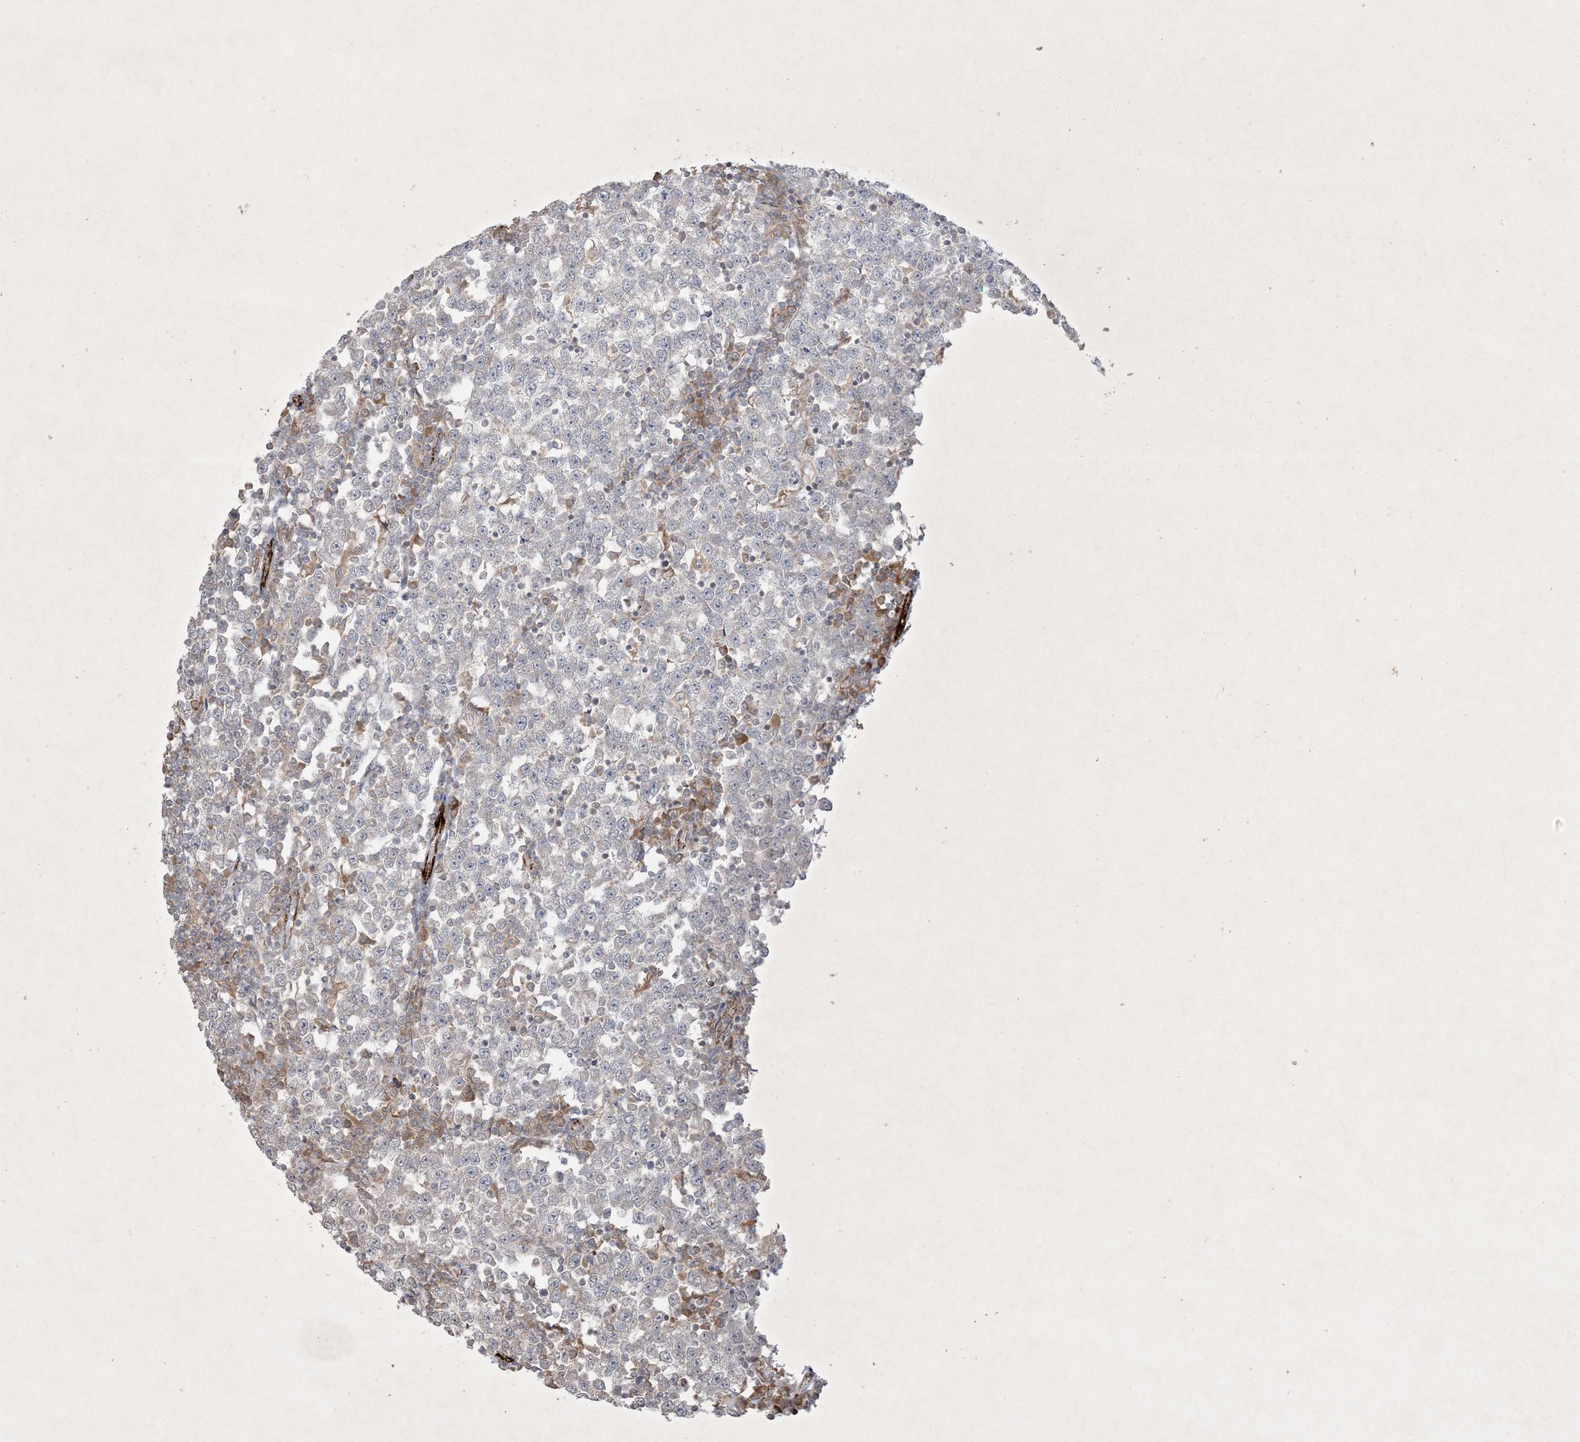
{"staining": {"intensity": "negative", "quantity": "none", "location": "none"}, "tissue": "testis cancer", "cell_type": "Tumor cells", "image_type": "cancer", "snomed": [{"axis": "morphology", "description": "Seminoma, NOS"}, {"axis": "topography", "description": "Testis"}], "caption": "Immunohistochemistry micrograph of human testis cancer stained for a protein (brown), which displays no staining in tumor cells. Nuclei are stained in blue.", "gene": "PRSS36", "patient": {"sex": "male", "age": 65}}